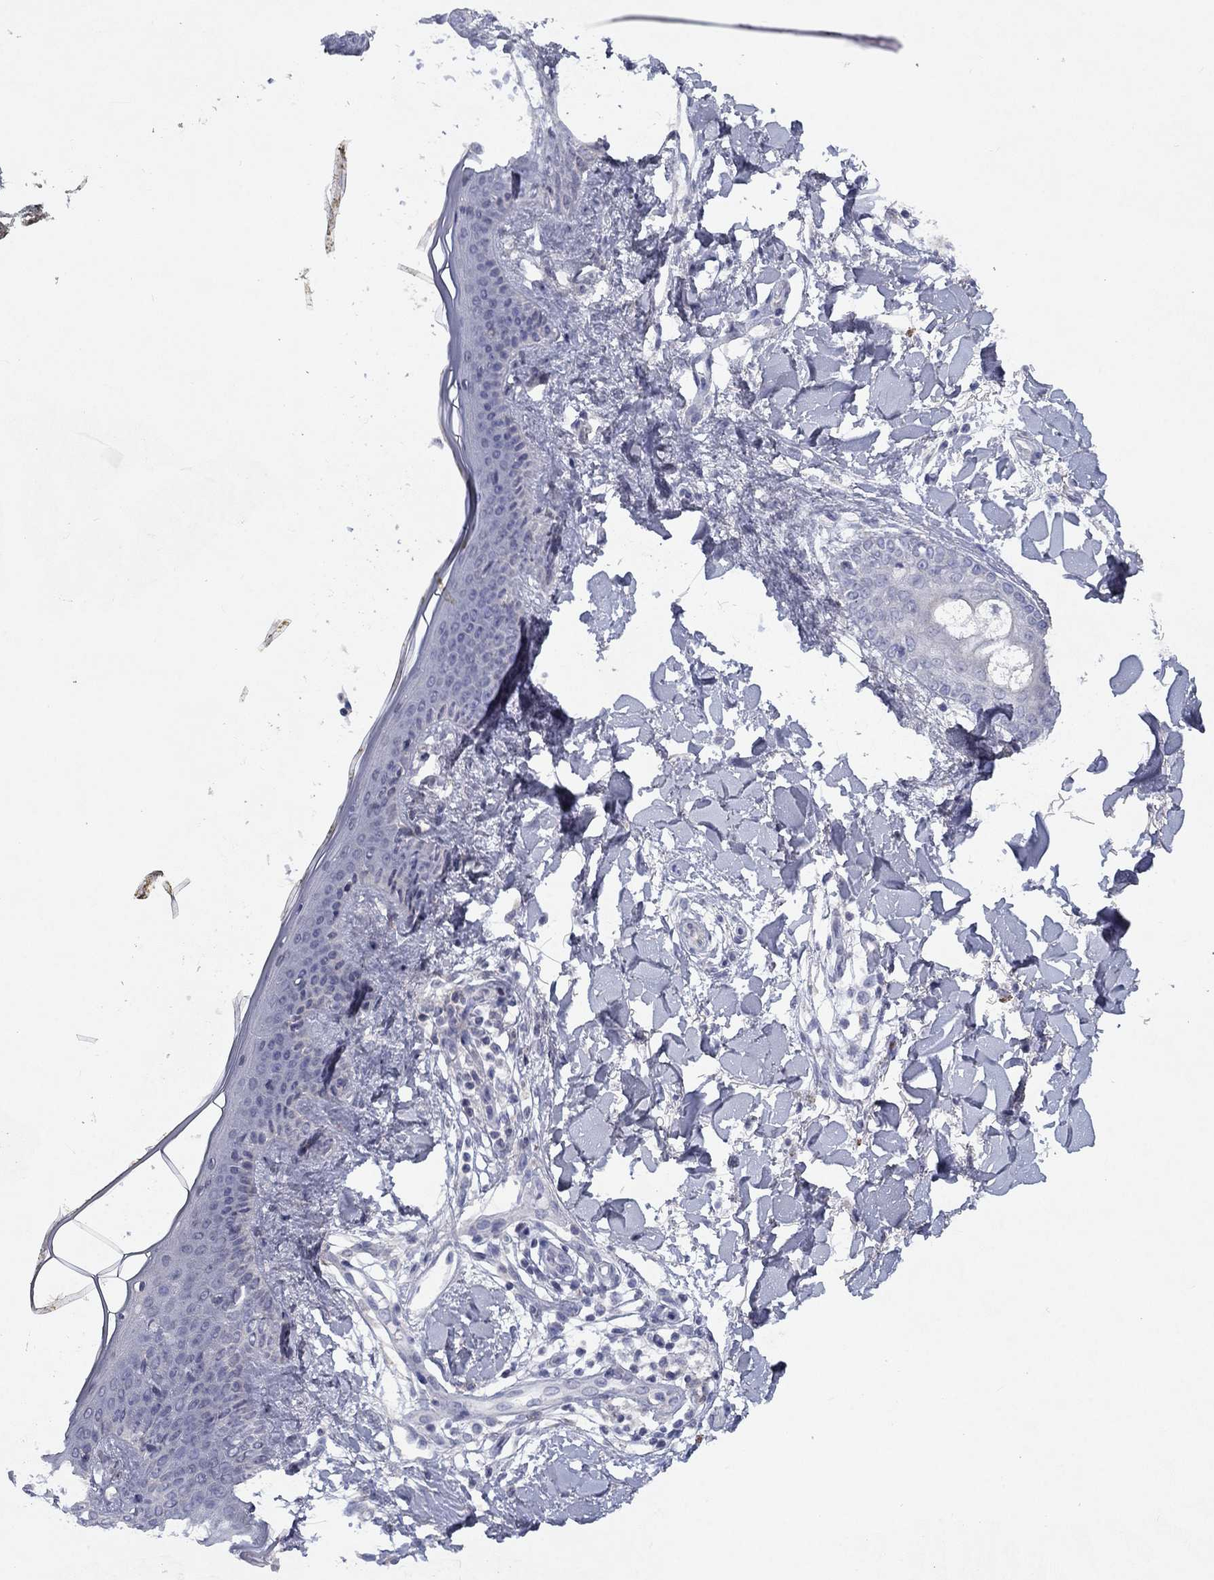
{"staining": {"intensity": "negative", "quantity": "none", "location": "none"}, "tissue": "skin", "cell_type": "Fibroblasts", "image_type": "normal", "snomed": [{"axis": "morphology", "description": "Normal tissue, NOS"}, {"axis": "topography", "description": "Skin"}], "caption": "High magnification brightfield microscopy of benign skin stained with DAB (brown) and counterstained with hematoxylin (blue): fibroblasts show no significant staining.", "gene": "CACNA1A", "patient": {"sex": "female", "age": 34}}